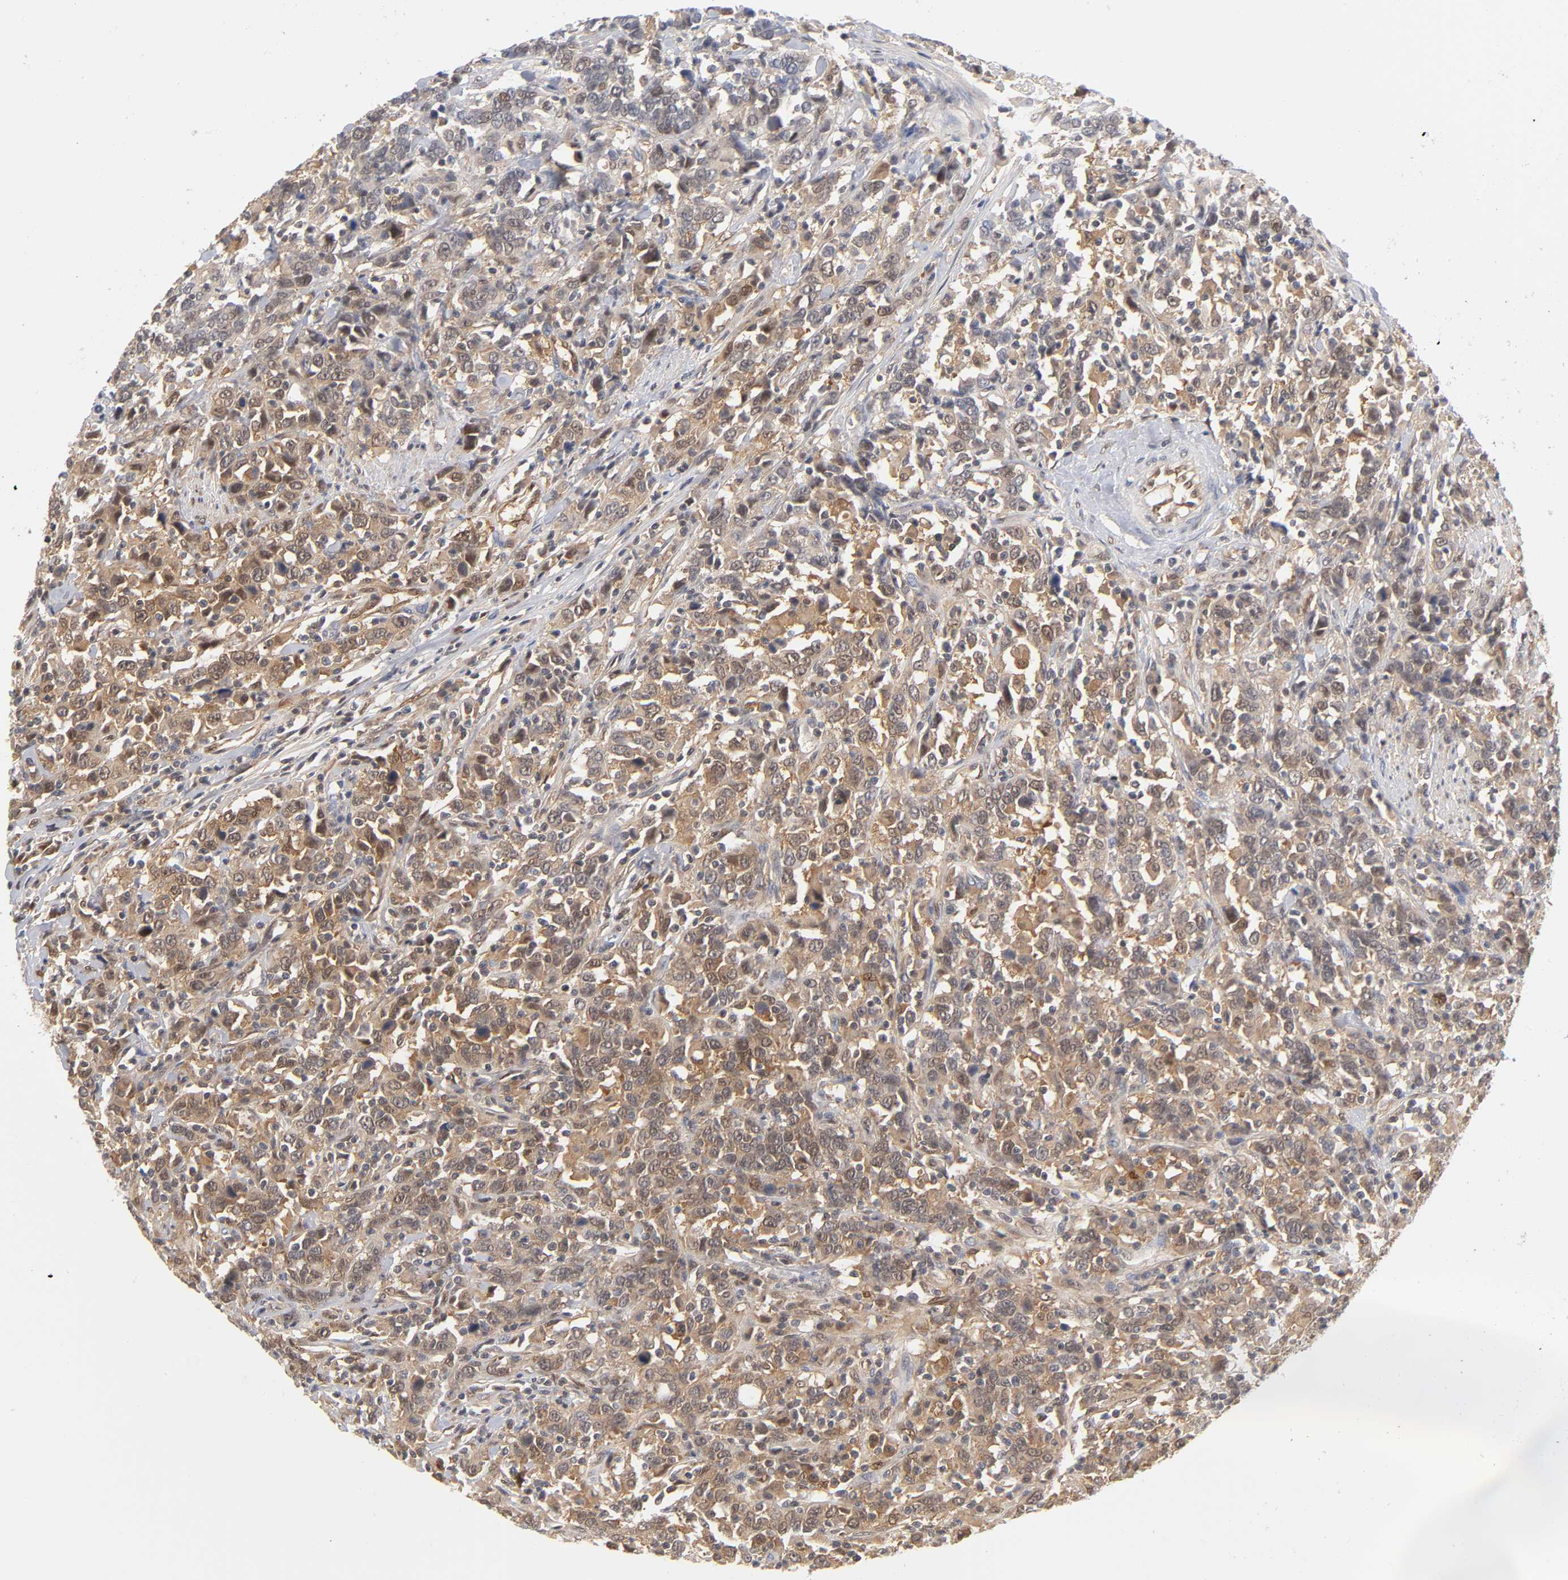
{"staining": {"intensity": "moderate", "quantity": ">75%", "location": "cytoplasmic/membranous"}, "tissue": "urothelial cancer", "cell_type": "Tumor cells", "image_type": "cancer", "snomed": [{"axis": "morphology", "description": "Urothelial carcinoma, High grade"}, {"axis": "topography", "description": "Urinary bladder"}], "caption": "Protein analysis of urothelial cancer tissue exhibits moderate cytoplasmic/membranous staining in approximately >75% of tumor cells.", "gene": "DFFB", "patient": {"sex": "male", "age": 61}}